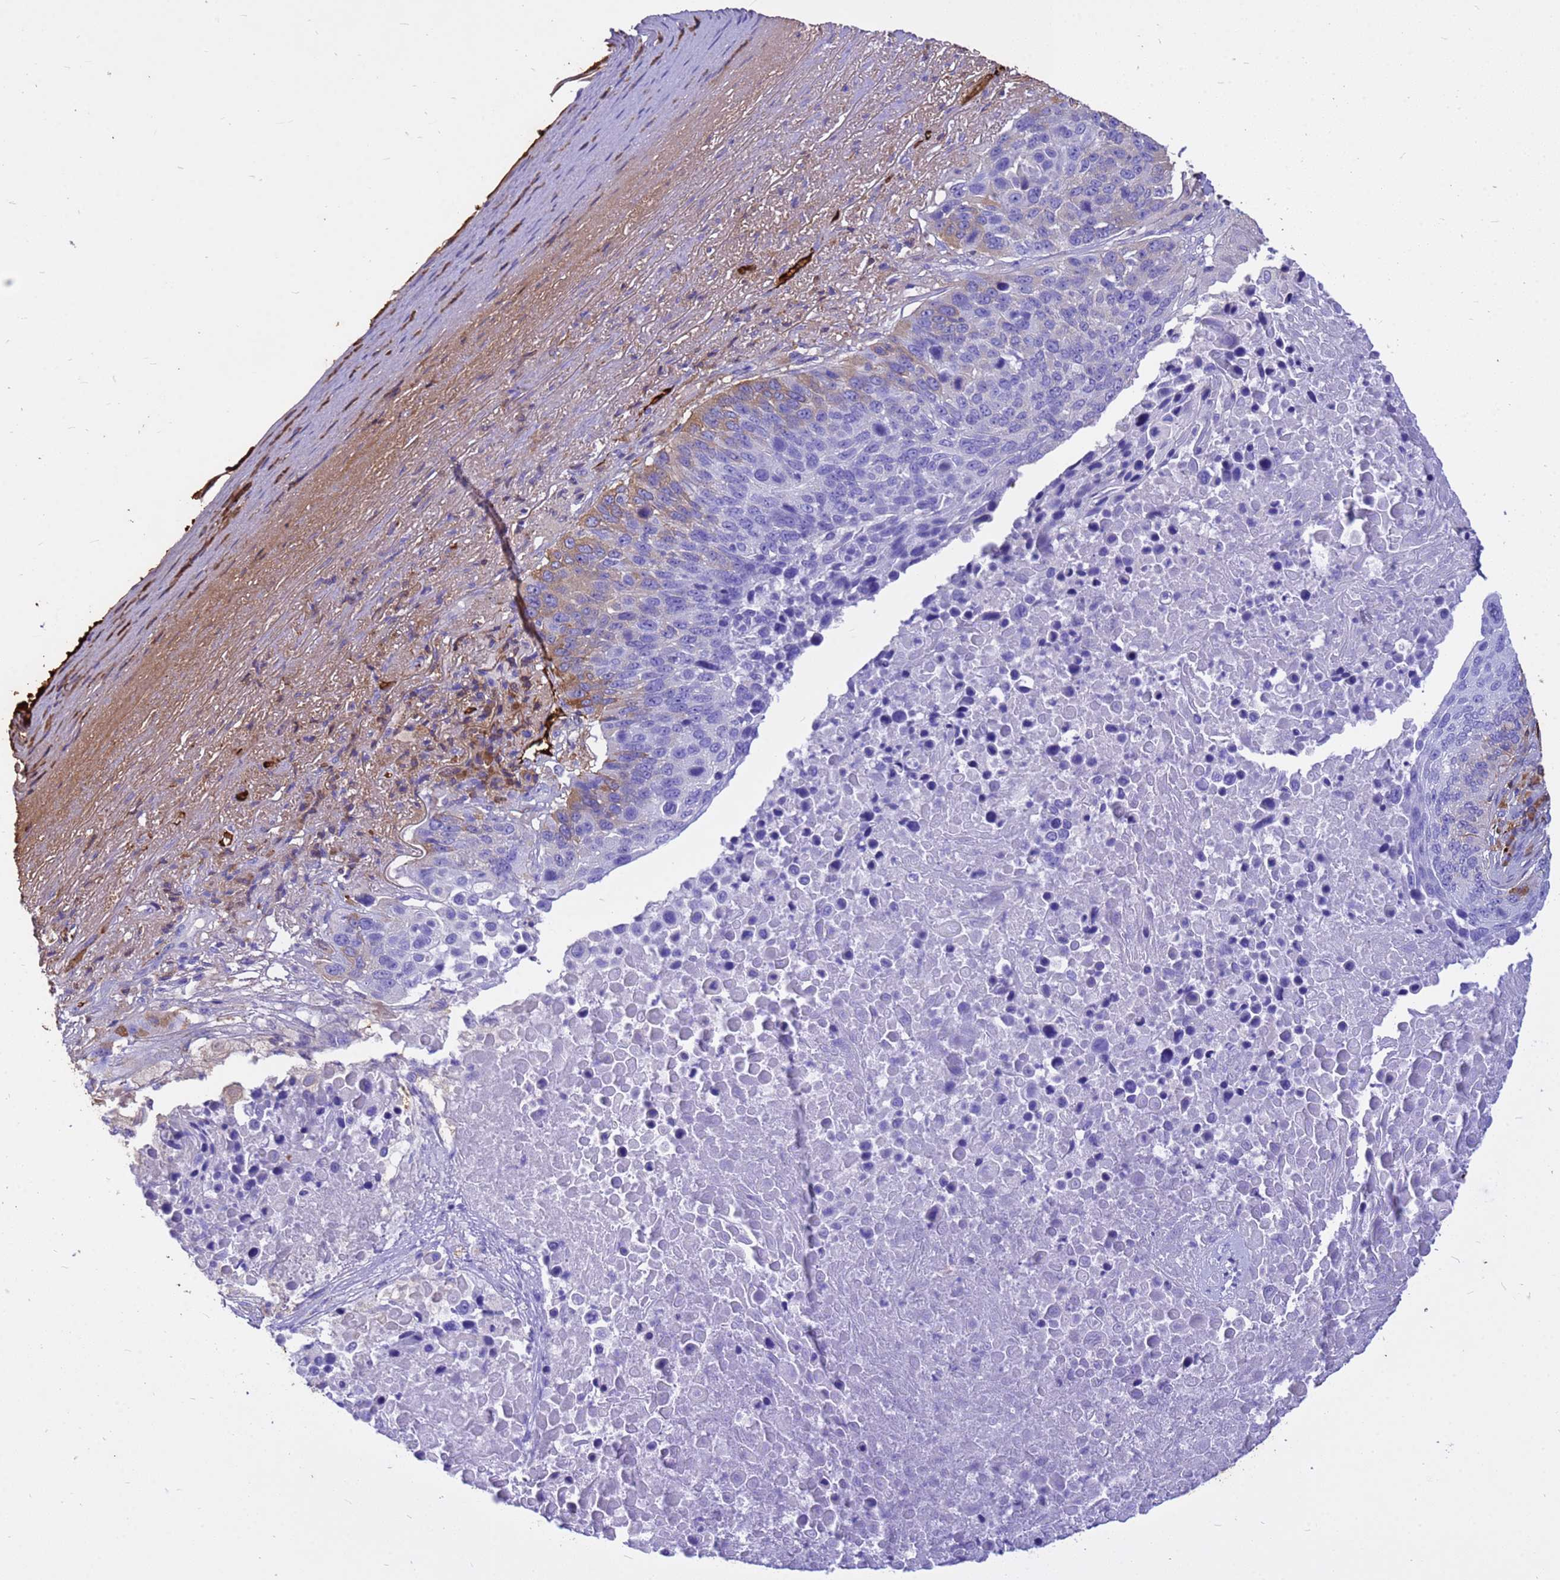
{"staining": {"intensity": "weak", "quantity": "<25%", "location": "cytoplasmic/membranous"}, "tissue": "lung cancer", "cell_type": "Tumor cells", "image_type": "cancer", "snomed": [{"axis": "morphology", "description": "Normal tissue, NOS"}, {"axis": "morphology", "description": "Squamous cell carcinoma, NOS"}, {"axis": "topography", "description": "Lymph node"}, {"axis": "topography", "description": "Lung"}], "caption": "Squamous cell carcinoma (lung) was stained to show a protein in brown. There is no significant staining in tumor cells.", "gene": "HBA2", "patient": {"sex": "male", "age": 66}}